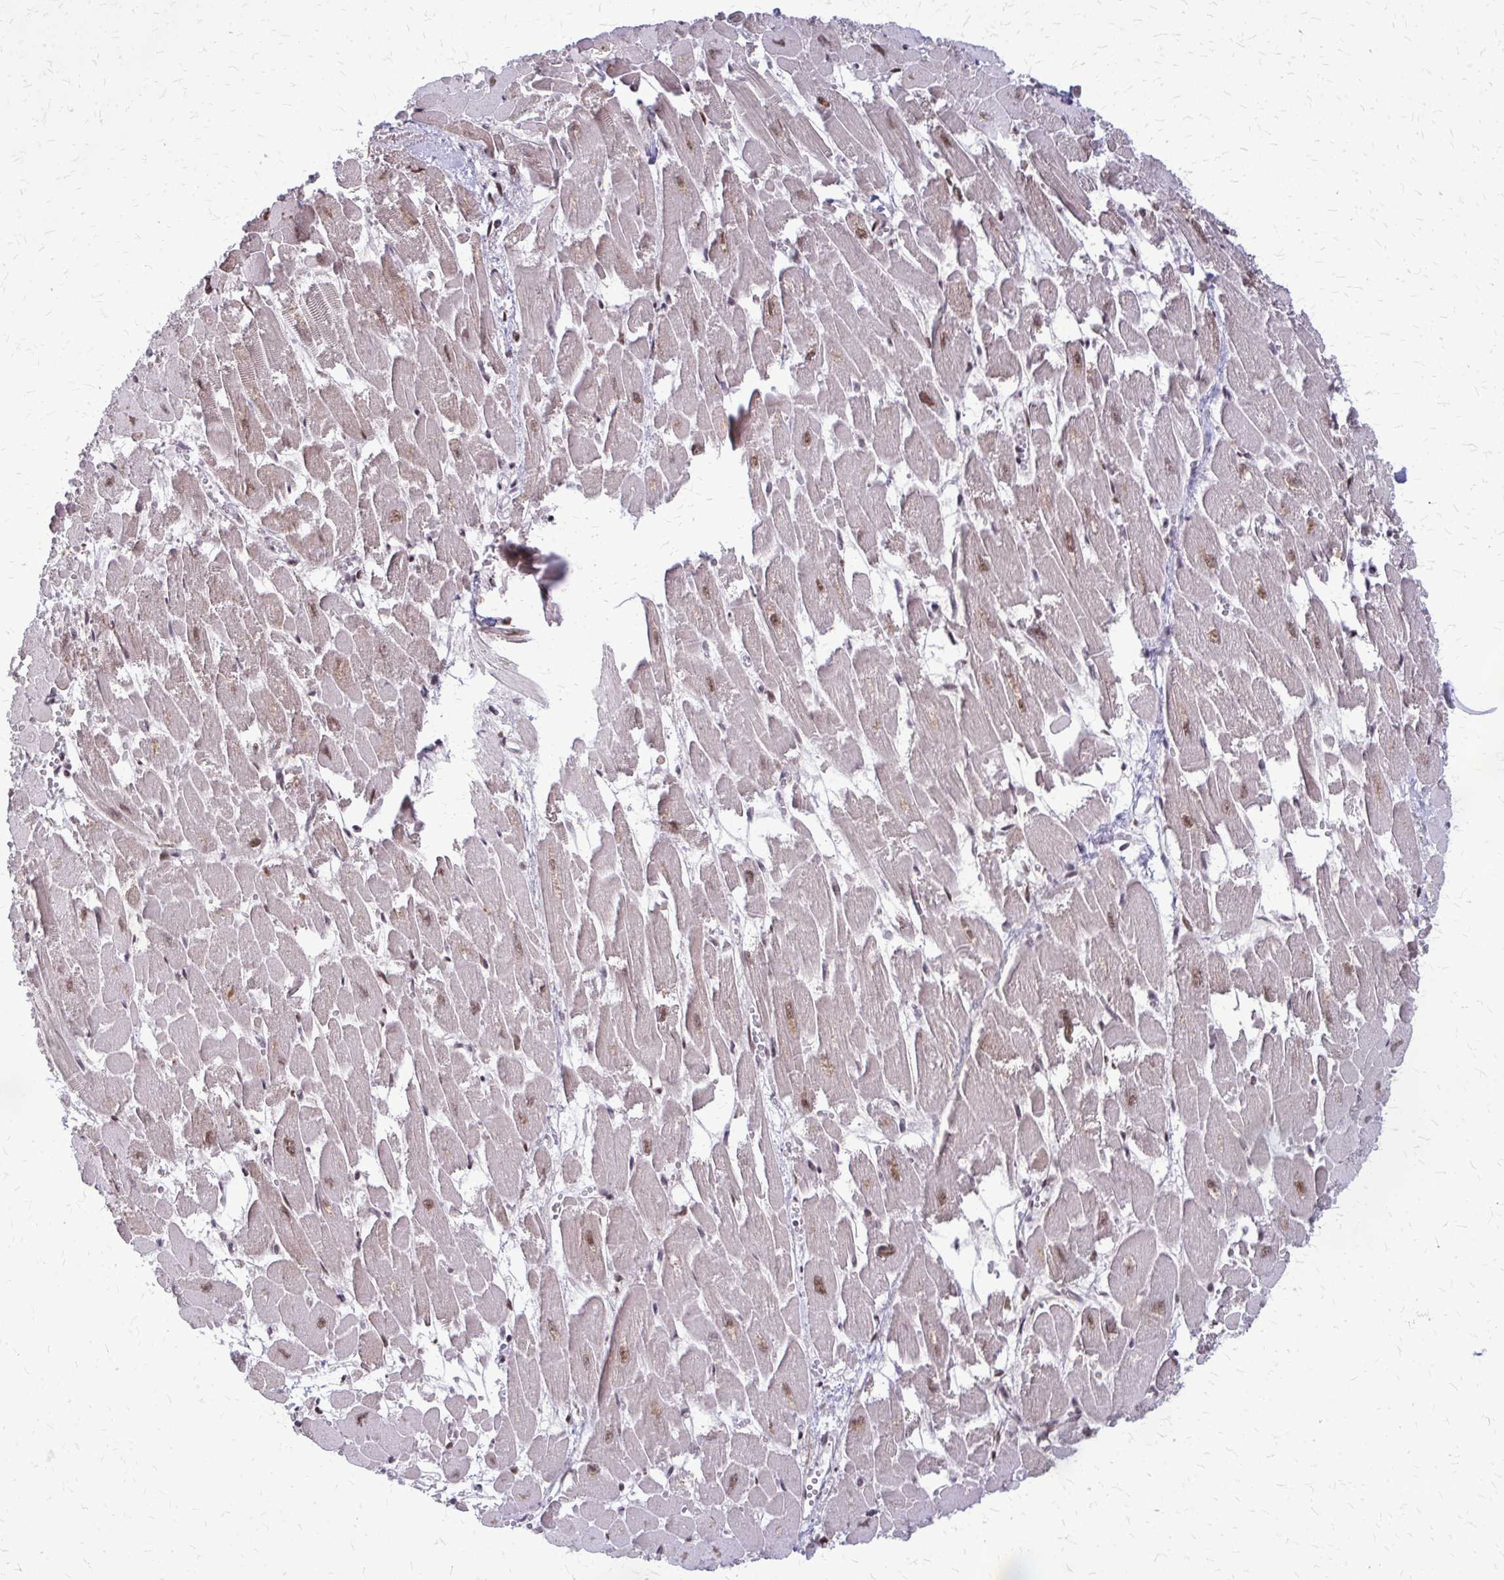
{"staining": {"intensity": "moderate", "quantity": ">75%", "location": "nuclear"}, "tissue": "heart muscle", "cell_type": "Cardiomyocytes", "image_type": "normal", "snomed": [{"axis": "morphology", "description": "Normal tissue, NOS"}, {"axis": "topography", "description": "Heart"}], "caption": "Heart muscle stained with immunohistochemistry shows moderate nuclear positivity in about >75% of cardiomyocytes.", "gene": "HDAC3", "patient": {"sex": "female", "age": 52}}